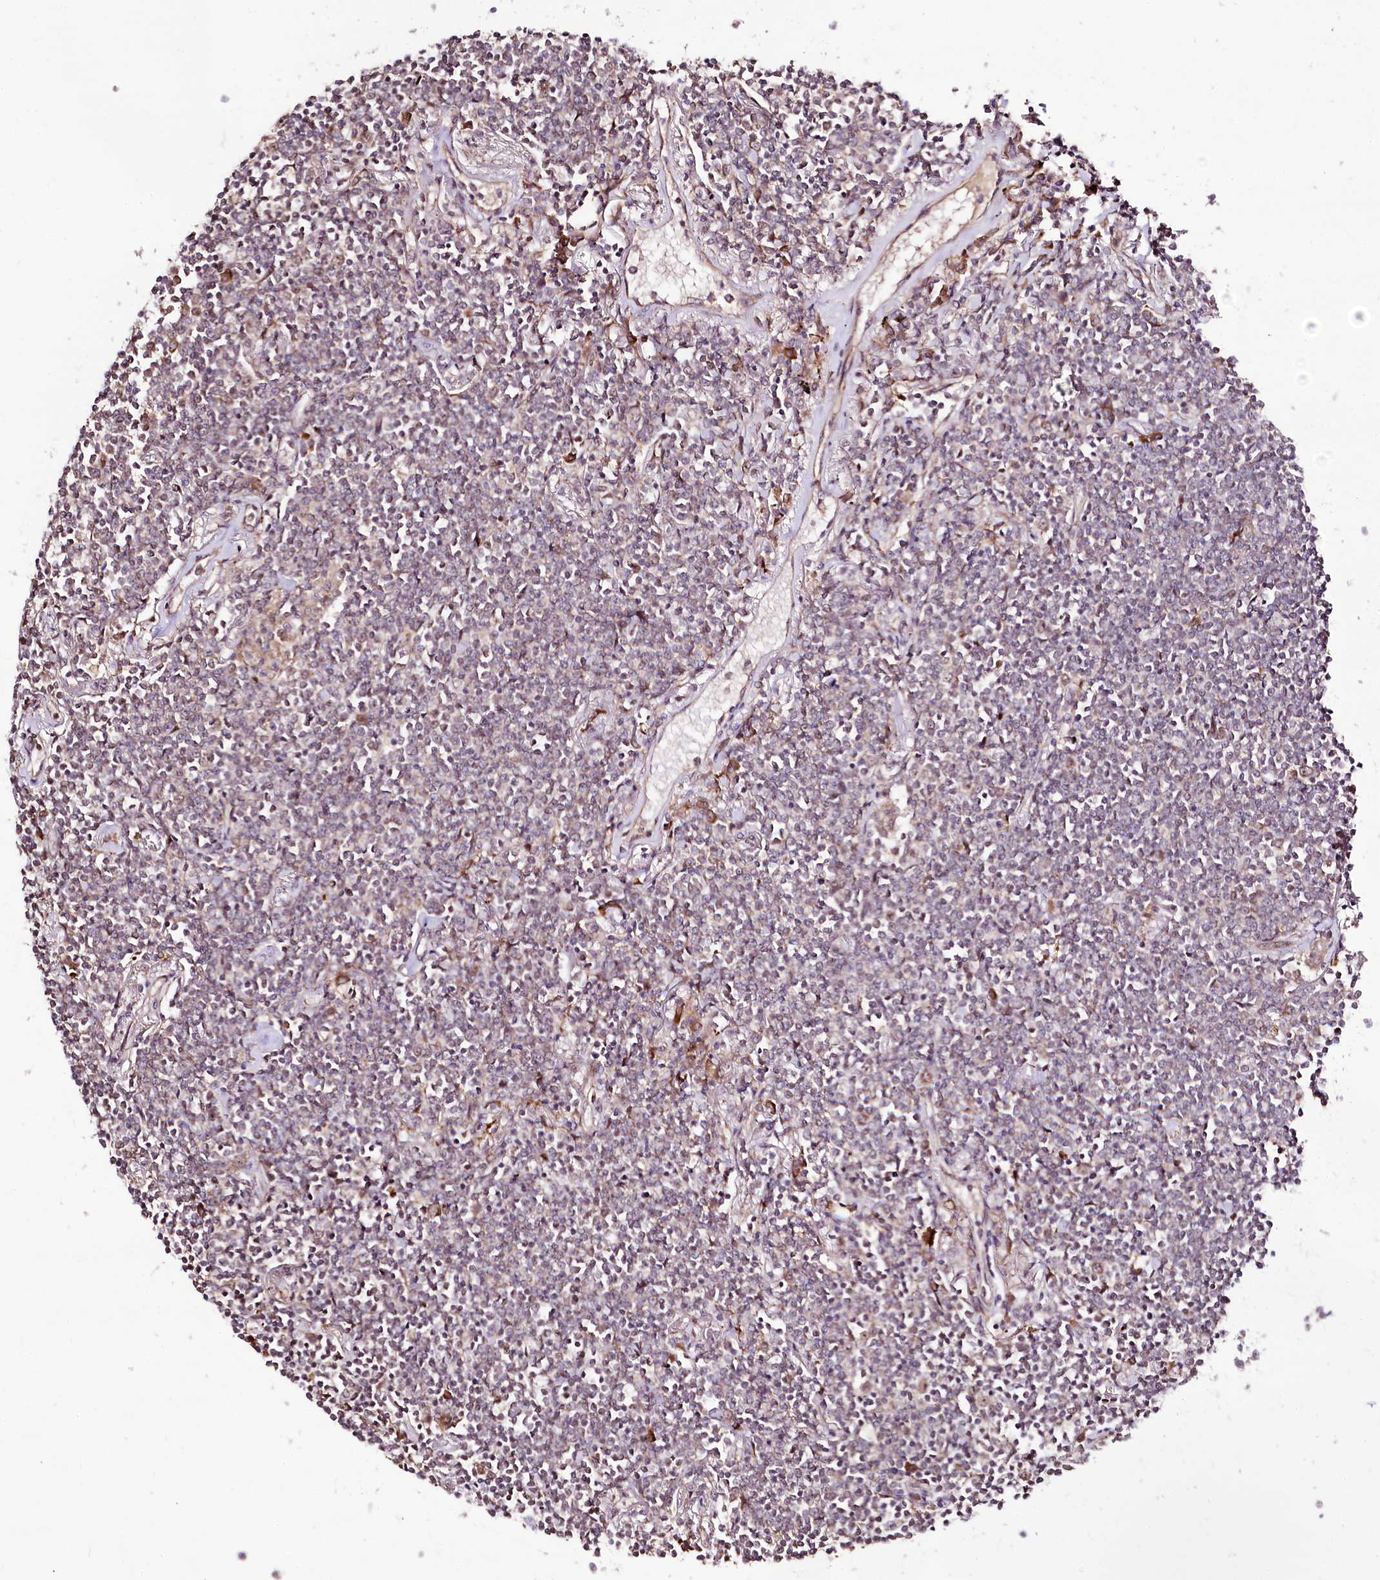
{"staining": {"intensity": "negative", "quantity": "none", "location": "none"}, "tissue": "lymphoma", "cell_type": "Tumor cells", "image_type": "cancer", "snomed": [{"axis": "morphology", "description": "Malignant lymphoma, non-Hodgkin's type, Low grade"}, {"axis": "topography", "description": "Lung"}], "caption": "Image shows no significant protein positivity in tumor cells of low-grade malignant lymphoma, non-Hodgkin's type. (DAB immunohistochemistry (IHC), high magnification).", "gene": "DMP1", "patient": {"sex": "female", "age": 71}}